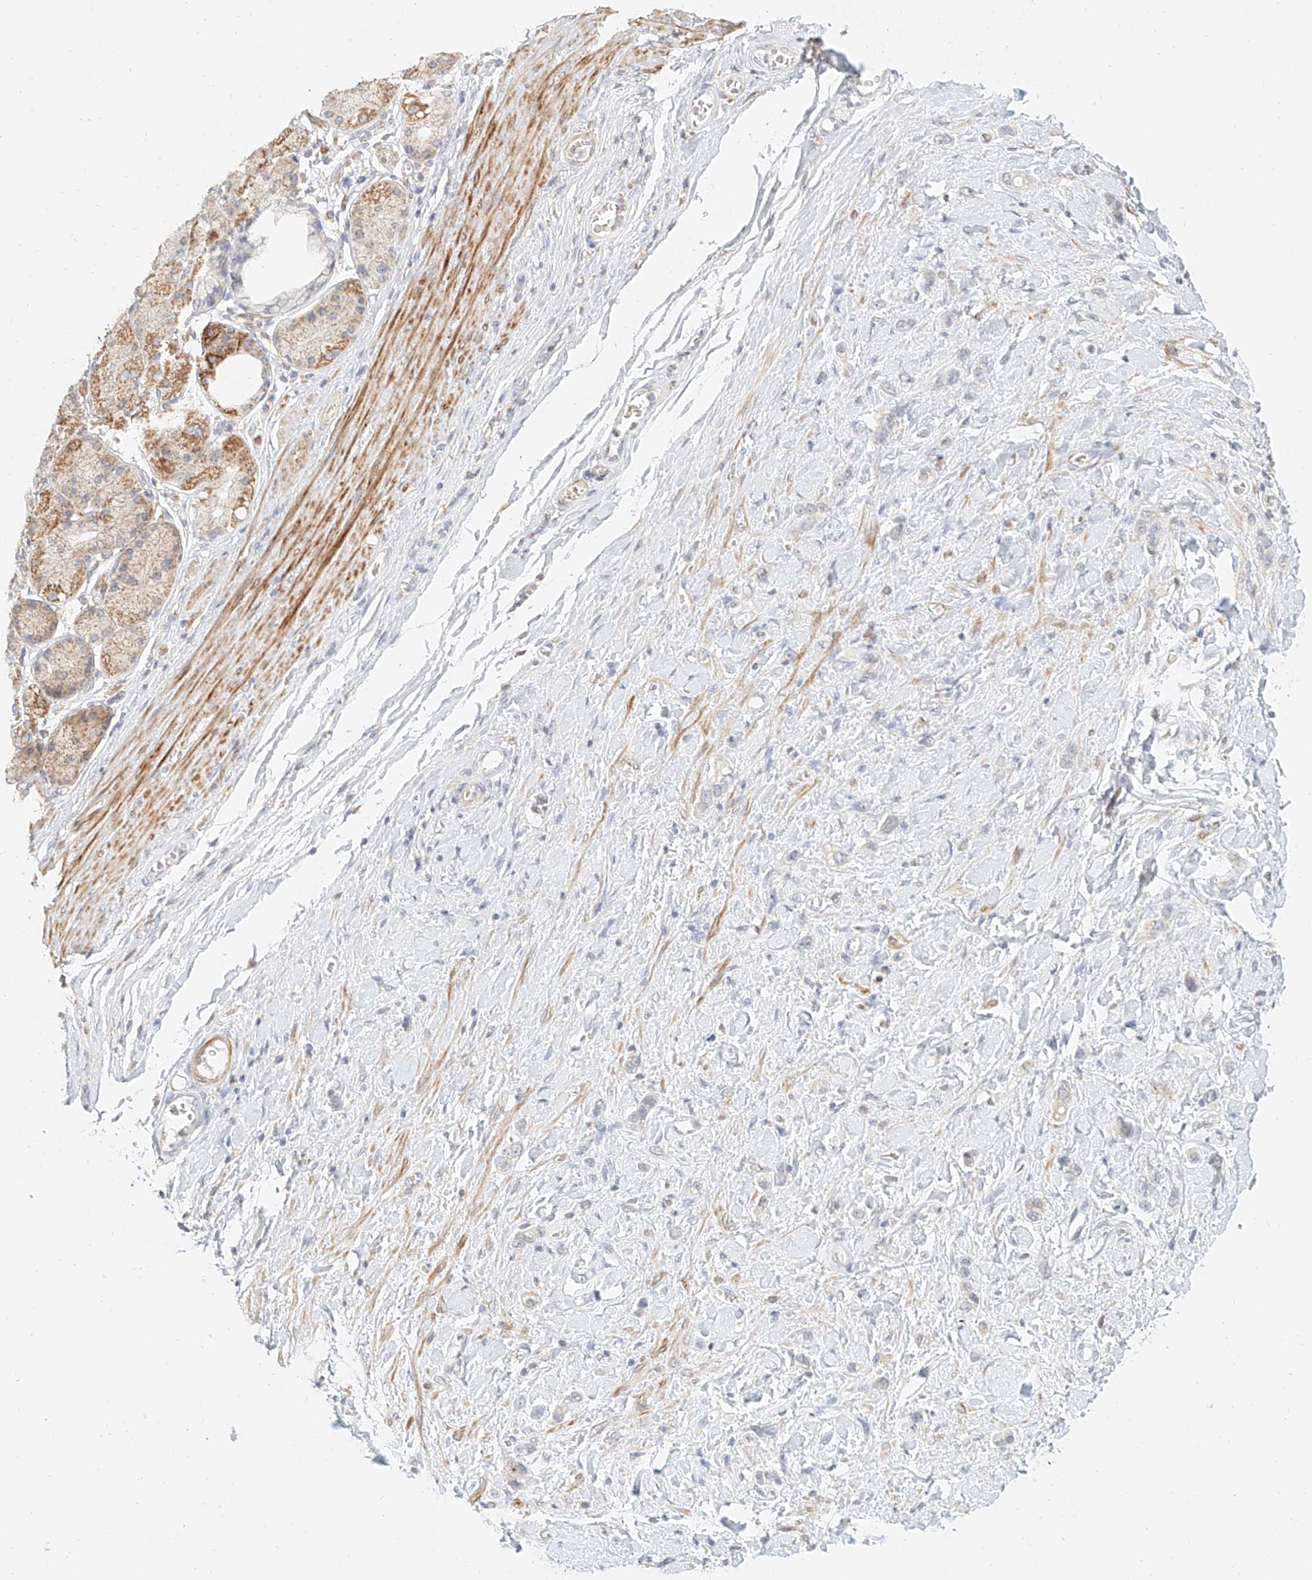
{"staining": {"intensity": "negative", "quantity": "none", "location": "none"}, "tissue": "stomach cancer", "cell_type": "Tumor cells", "image_type": "cancer", "snomed": [{"axis": "morphology", "description": "Adenocarcinoma, NOS"}, {"axis": "topography", "description": "Stomach"}], "caption": "This is an immunohistochemistry photomicrograph of human adenocarcinoma (stomach). There is no positivity in tumor cells.", "gene": "CXorf58", "patient": {"sex": "female", "age": 65}}